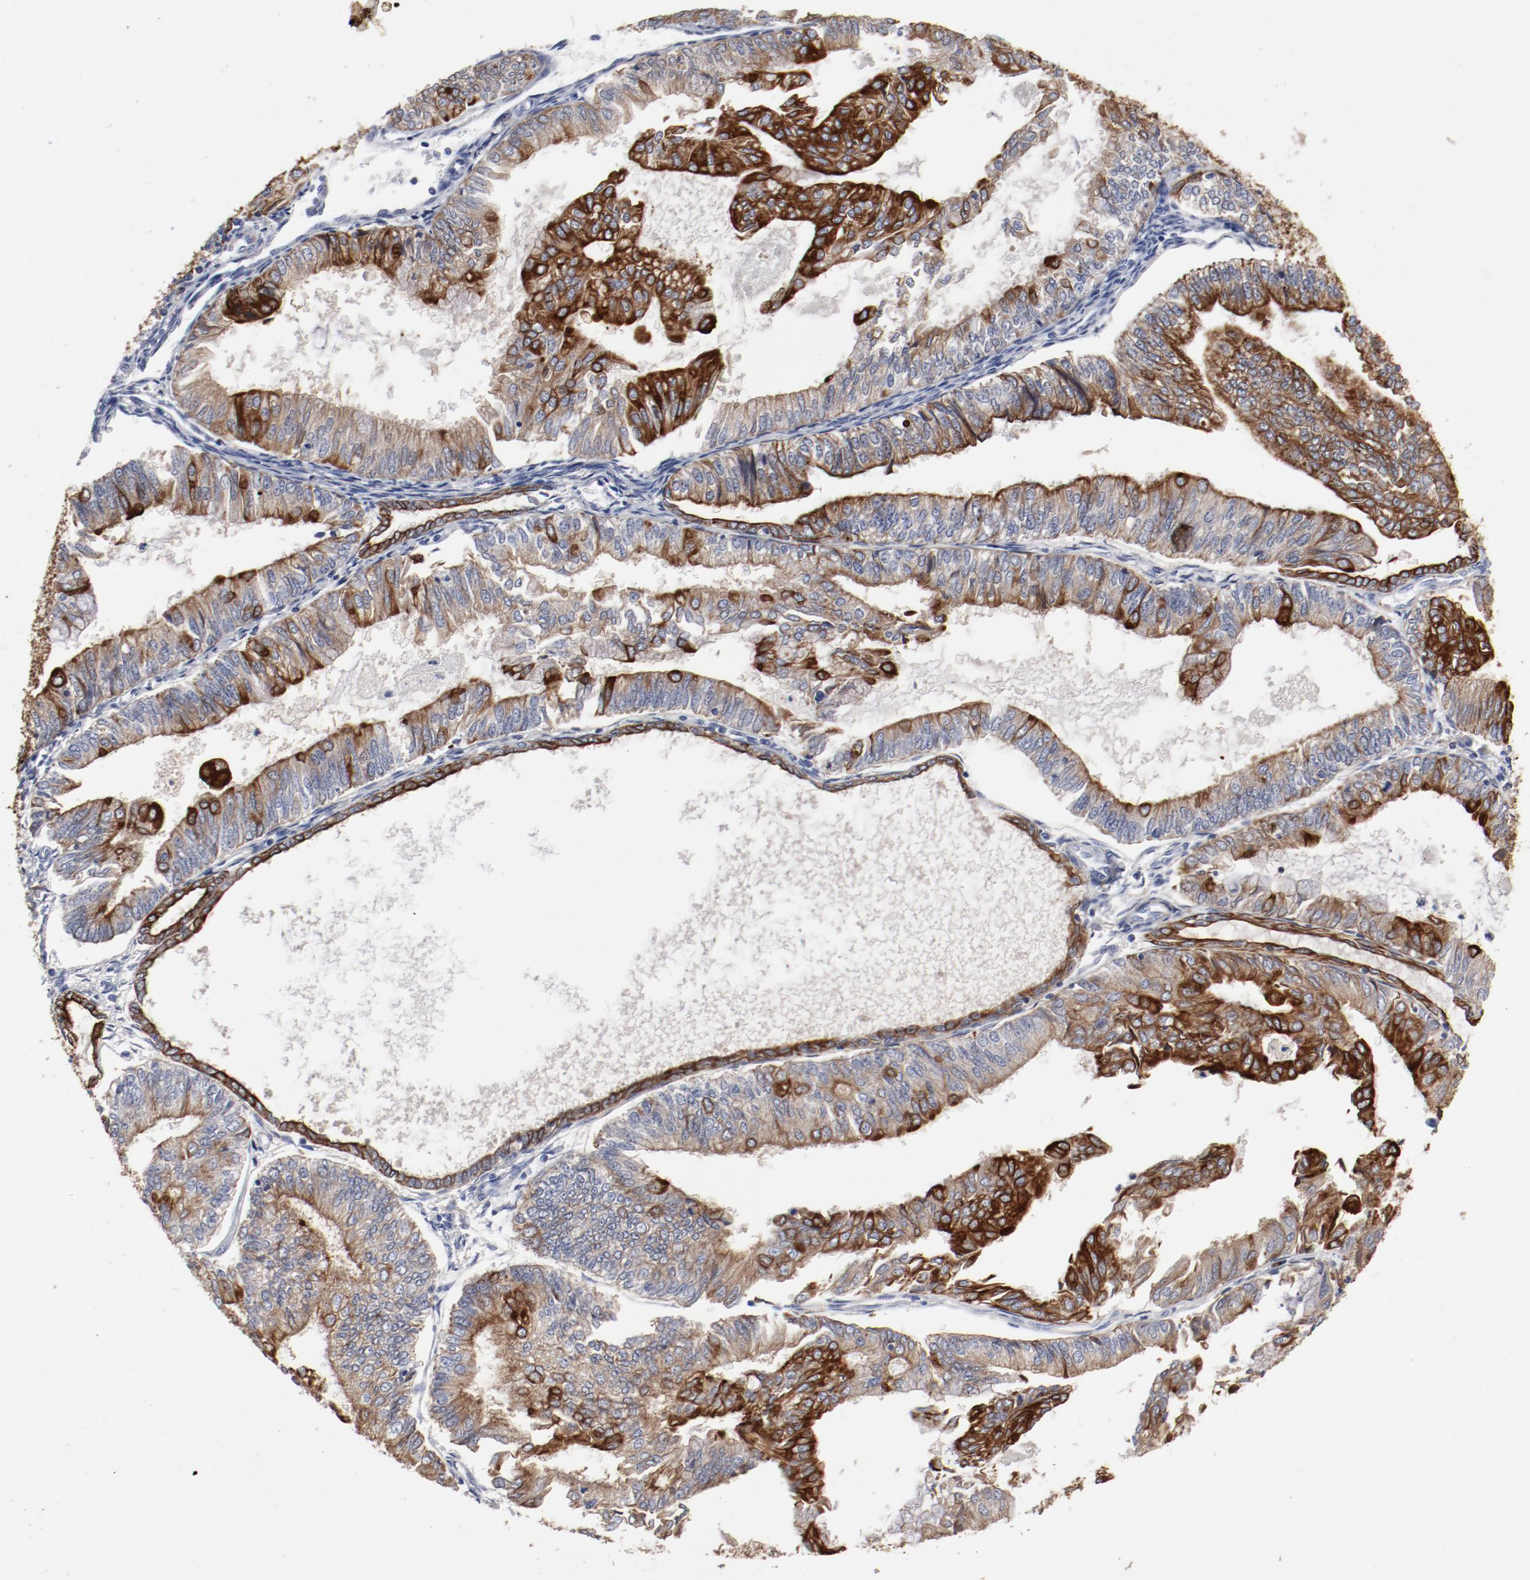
{"staining": {"intensity": "strong", "quantity": ">75%", "location": "cytoplasmic/membranous"}, "tissue": "endometrial cancer", "cell_type": "Tumor cells", "image_type": "cancer", "snomed": [{"axis": "morphology", "description": "Adenocarcinoma, NOS"}, {"axis": "topography", "description": "Endometrium"}], "caption": "The histopathology image shows staining of endometrial cancer, revealing strong cytoplasmic/membranous protein staining (brown color) within tumor cells. (brown staining indicates protein expression, while blue staining denotes nuclei).", "gene": "TSPAN6", "patient": {"sex": "female", "age": 59}}